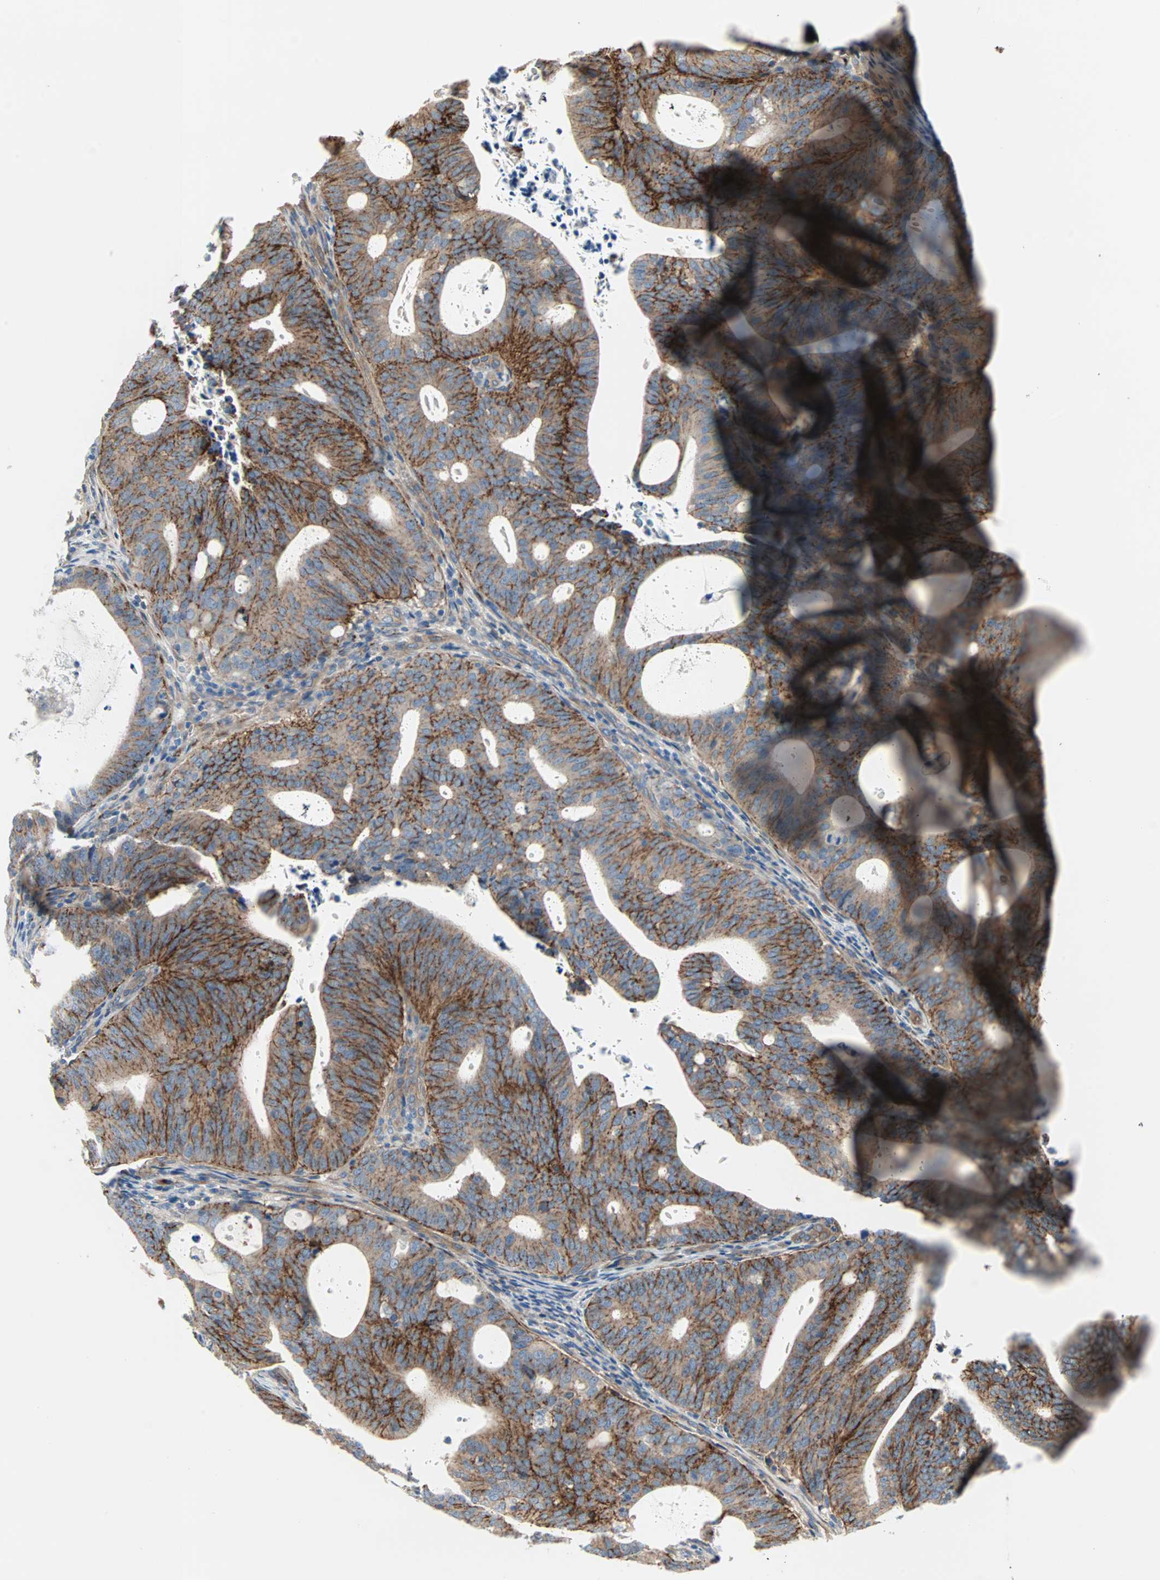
{"staining": {"intensity": "moderate", "quantity": "25%-75%", "location": "cytoplasmic/membranous"}, "tissue": "endometrial cancer", "cell_type": "Tumor cells", "image_type": "cancer", "snomed": [{"axis": "morphology", "description": "Adenocarcinoma, NOS"}, {"axis": "topography", "description": "Uterus"}], "caption": "Adenocarcinoma (endometrial) tissue demonstrates moderate cytoplasmic/membranous positivity in about 25%-75% of tumor cells", "gene": "PDE8A", "patient": {"sex": "female", "age": 83}}